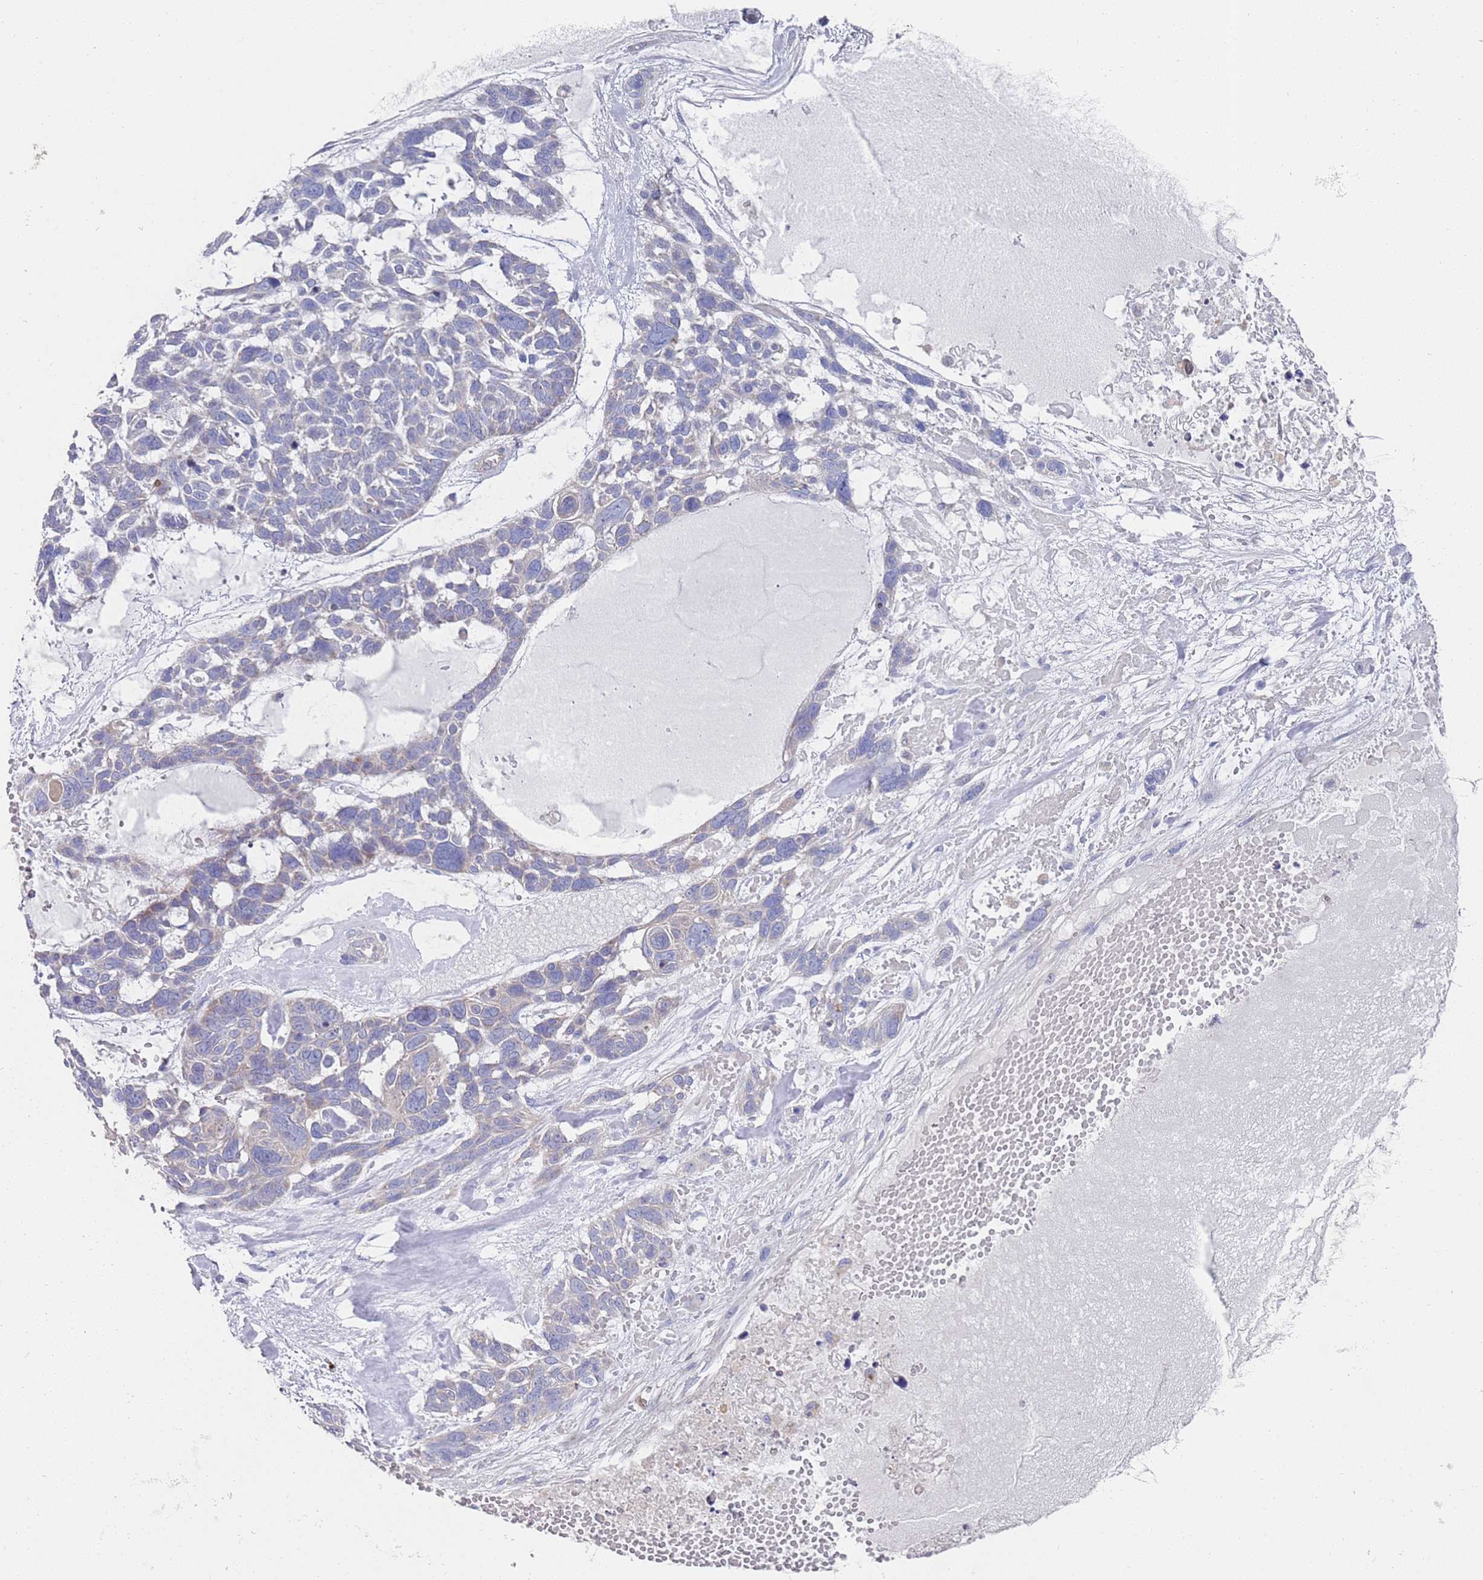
{"staining": {"intensity": "negative", "quantity": "none", "location": "none"}, "tissue": "skin cancer", "cell_type": "Tumor cells", "image_type": "cancer", "snomed": [{"axis": "morphology", "description": "Basal cell carcinoma"}, {"axis": "topography", "description": "Skin"}], "caption": "An image of human skin basal cell carcinoma is negative for staining in tumor cells.", "gene": "SCAPER", "patient": {"sex": "male", "age": 88}}